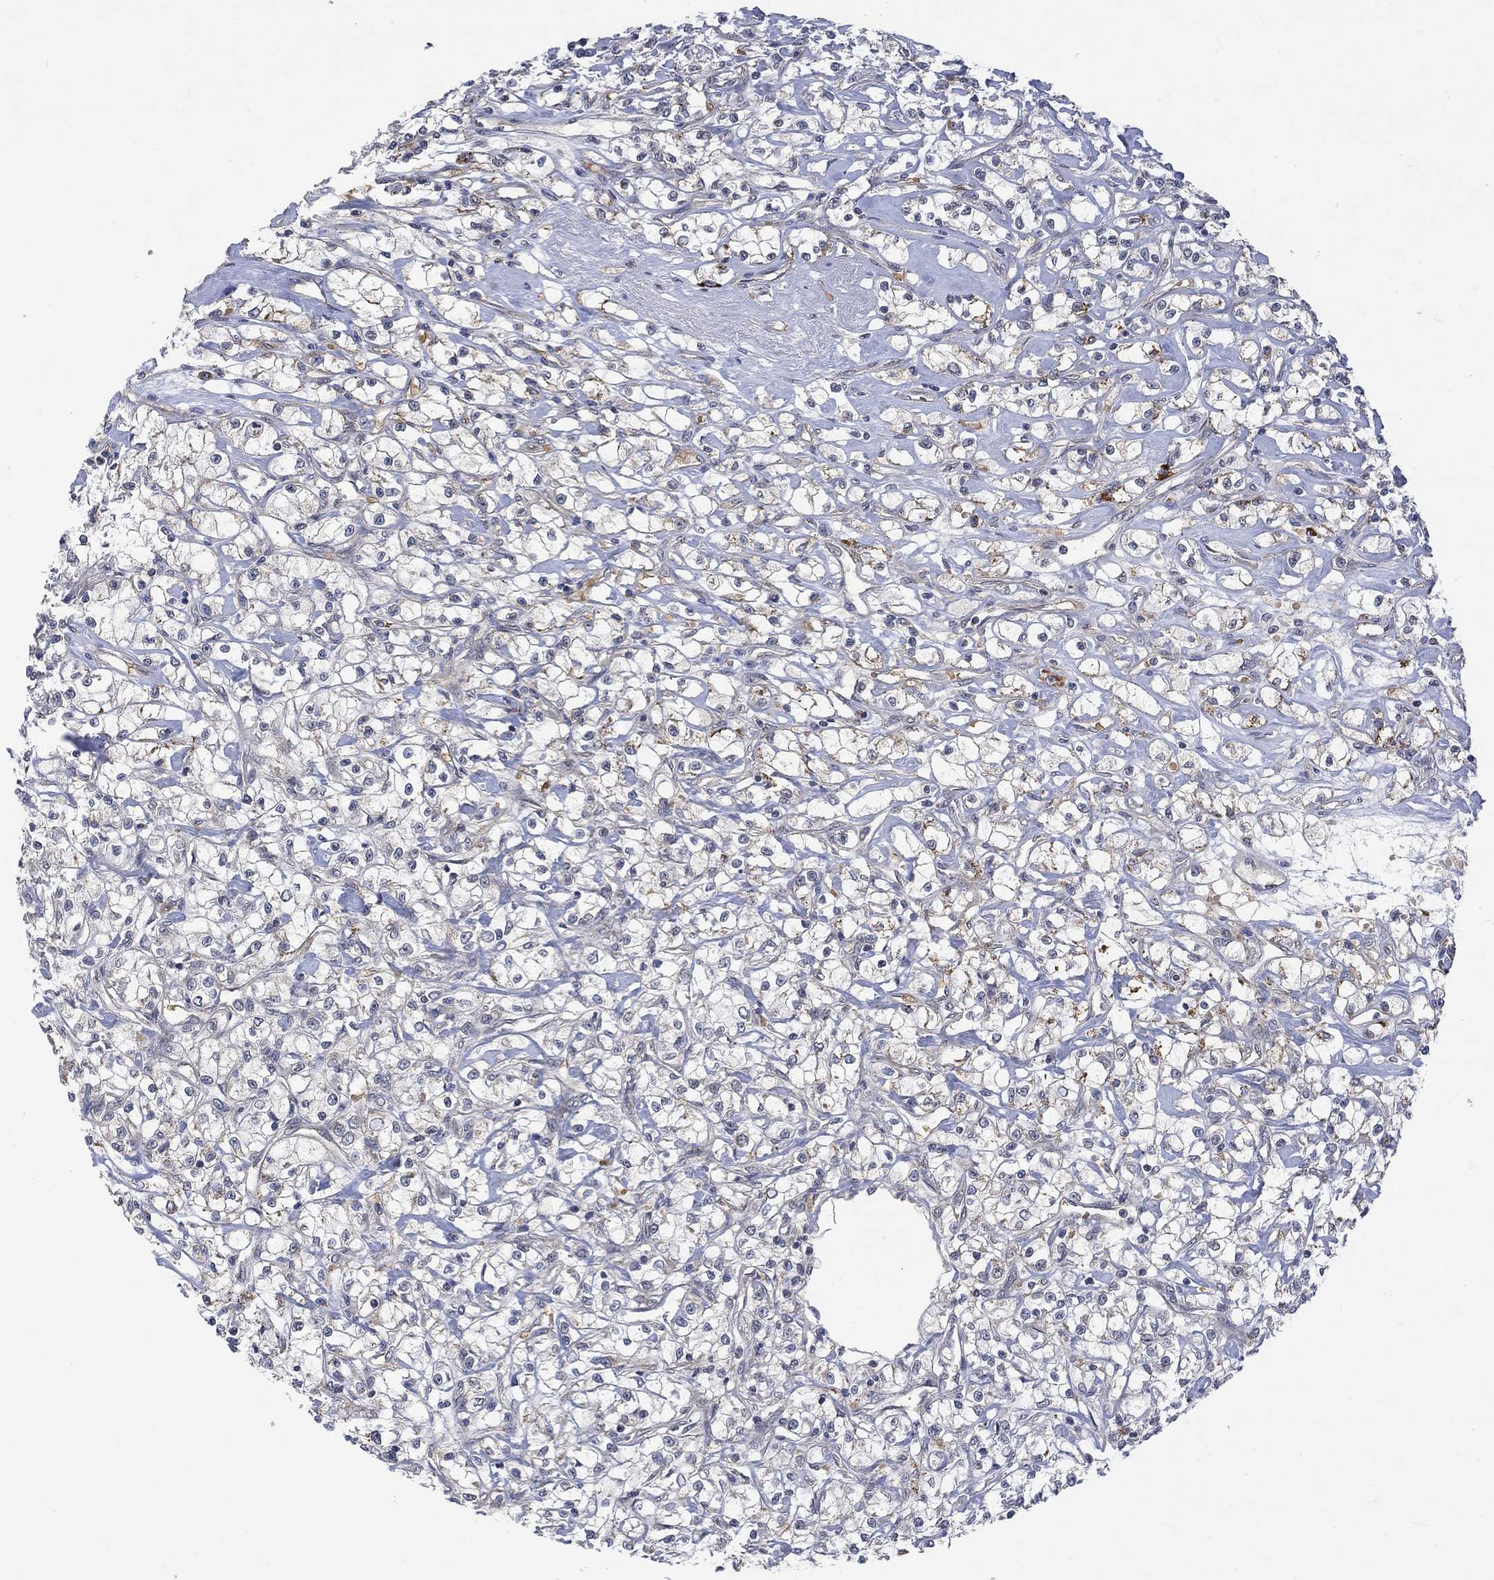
{"staining": {"intensity": "moderate", "quantity": "<25%", "location": "cytoplasmic/membranous"}, "tissue": "renal cancer", "cell_type": "Tumor cells", "image_type": "cancer", "snomed": [{"axis": "morphology", "description": "Adenocarcinoma, NOS"}, {"axis": "topography", "description": "Kidney"}], "caption": "DAB (3,3'-diaminobenzidine) immunohistochemical staining of human renal adenocarcinoma reveals moderate cytoplasmic/membranous protein positivity in about <25% of tumor cells.", "gene": "GRIN2D", "patient": {"sex": "female", "age": 59}}